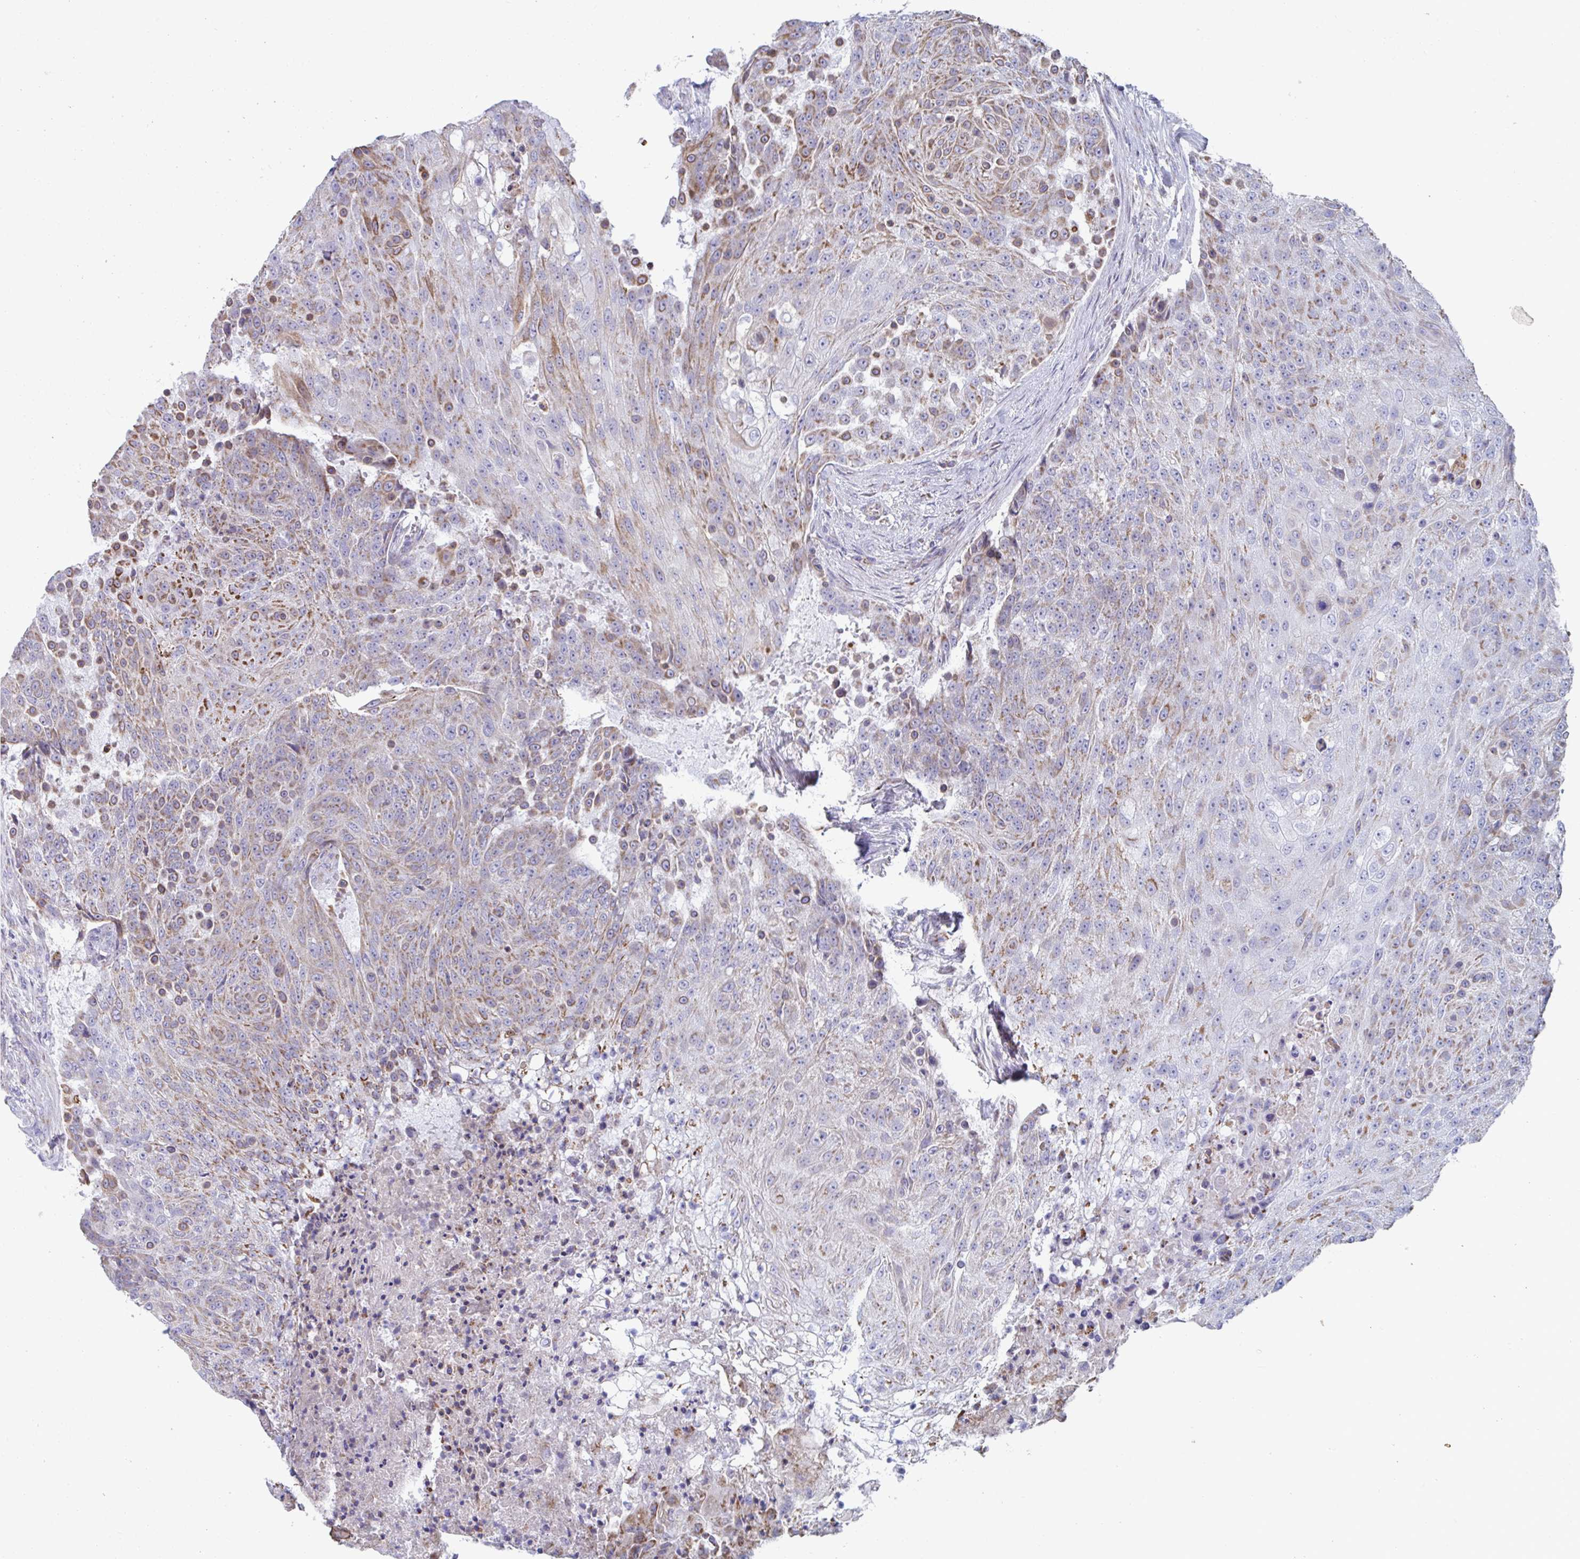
{"staining": {"intensity": "moderate", "quantity": "25%-75%", "location": "cytoplasmic/membranous"}, "tissue": "urothelial cancer", "cell_type": "Tumor cells", "image_type": "cancer", "snomed": [{"axis": "morphology", "description": "Urothelial carcinoma, High grade"}, {"axis": "topography", "description": "Urinary bladder"}], "caption": "Urothelial carcinoma (high-grade) tissue reveals moderate cytoplasmic/membranous staining in about 25%-75% of tumor cells, visualized by immunohistochemistry.", "gene": "BCAT2", "patient": {"sex": "female", "age": 63}}